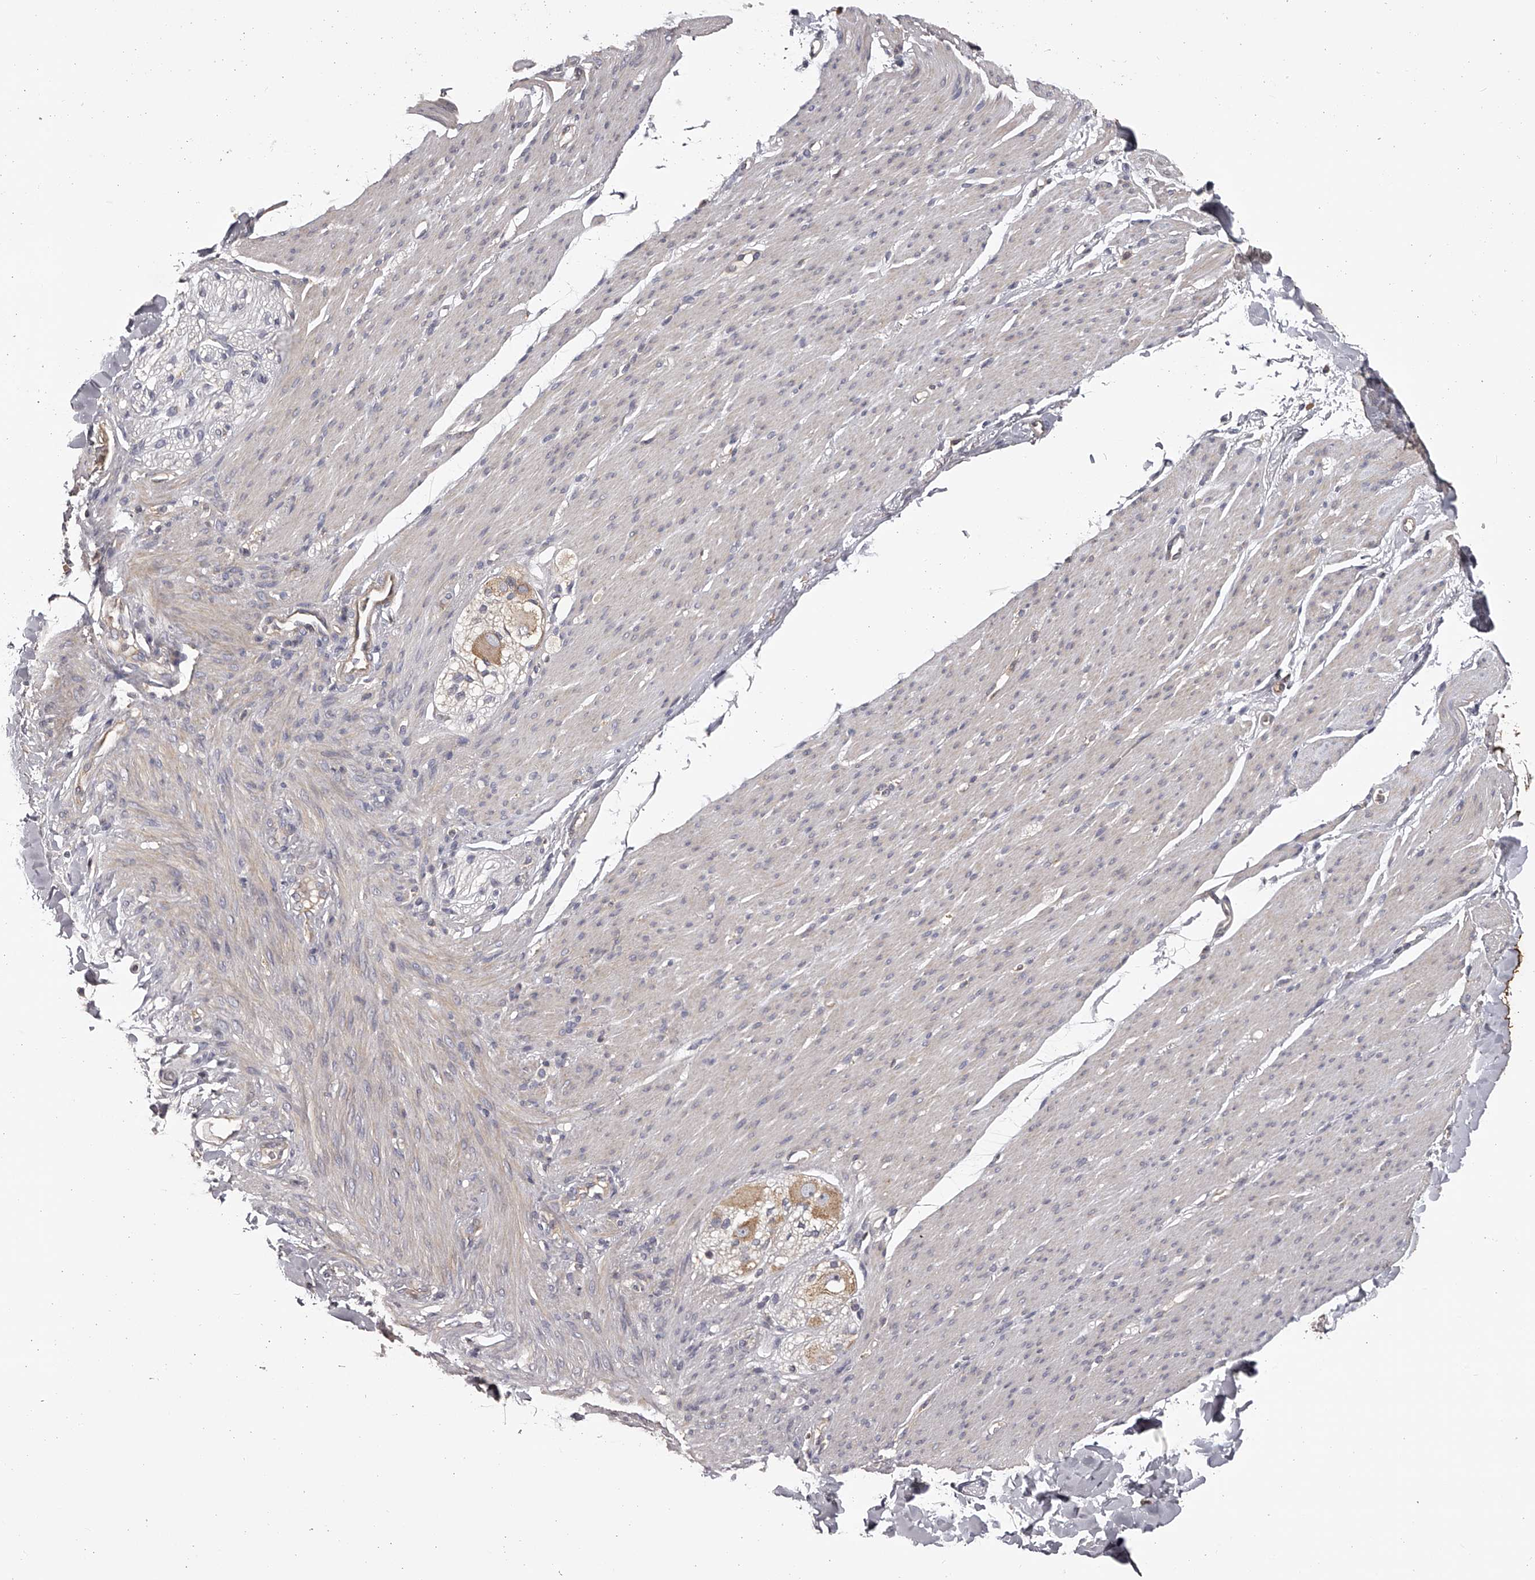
{"staining": {"intensity": "weak", "quantity": "<25%", "location": "cytoplasmic/membranous"}, "tissue": "smooth muscle", "cell_type": "Smooth muscle cells", "image_type": "normal", "snomed": [{"axis": "morphology", "description": "Normal tissue, NOS"}, {"axis": "topography", "description": "Colon"}, {"axis": "topography", "description": "Peripheral nerve tissue"}], "caption": "DAB immunohistochemical staining of normal human smooth muscle exhibits no significant positivity in smooth muscle cells. (DAB immunohistochemistry visualized using brightfield microscopy, high magnification).", "gene": "TNN", "patient": {"sex": "female", "age": 61}}